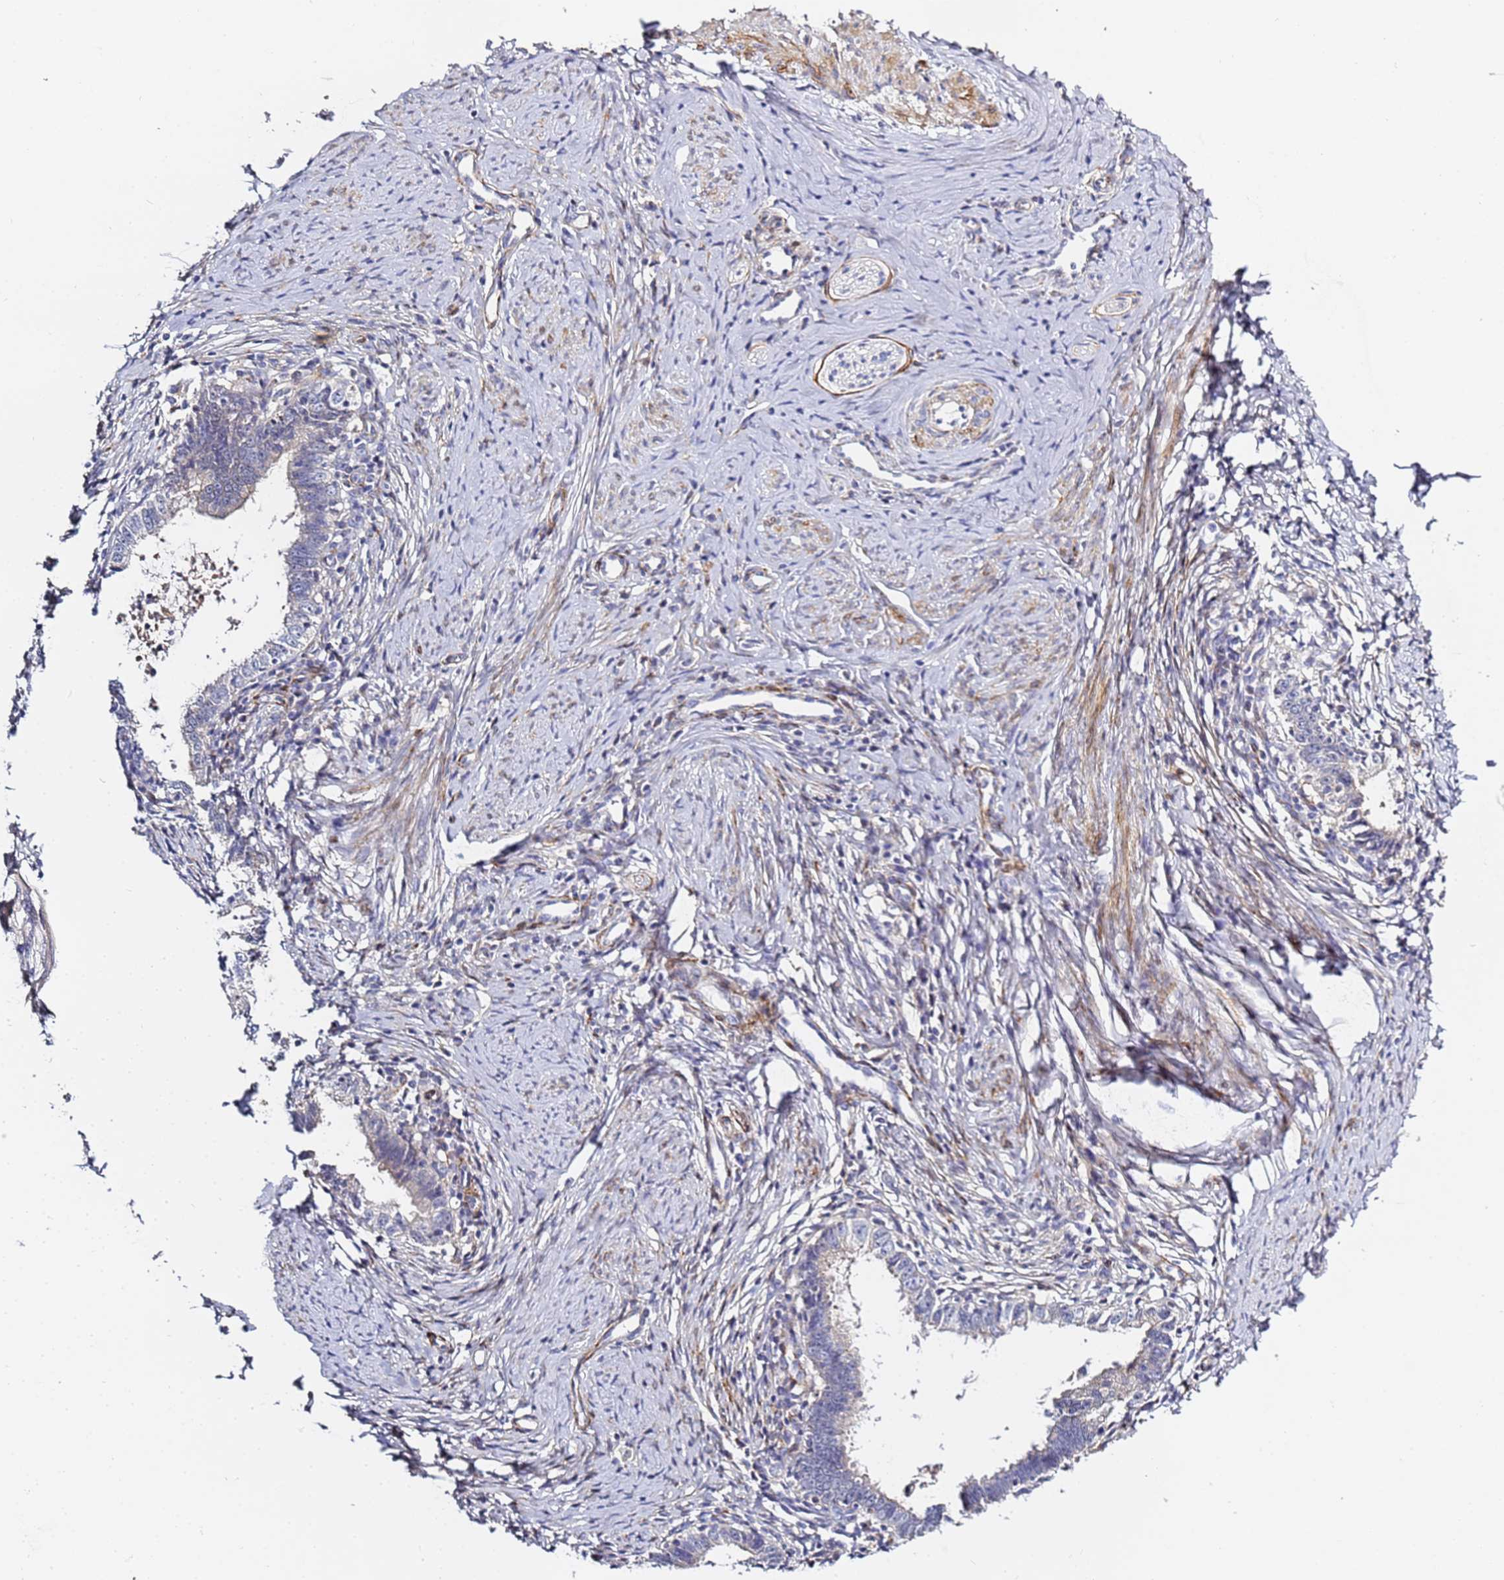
{"staining": {"intensity": "negative", "quantity": "none", "location": "none"}, "tissue": "cervical cancer", "cell_type": "Tumor cells", "image_type": "cancer", "snomed": [{"axis": "morphology", "description": "Adenocarcinoma, NOS"}, {"axis": "topography", "description": "Cervix"}], "caption": "Micrograph shows no significant protein staining in tumor cells of cervical cancer.", "gene": "CFH", "patient": {"sex": "female", "age": 36}}